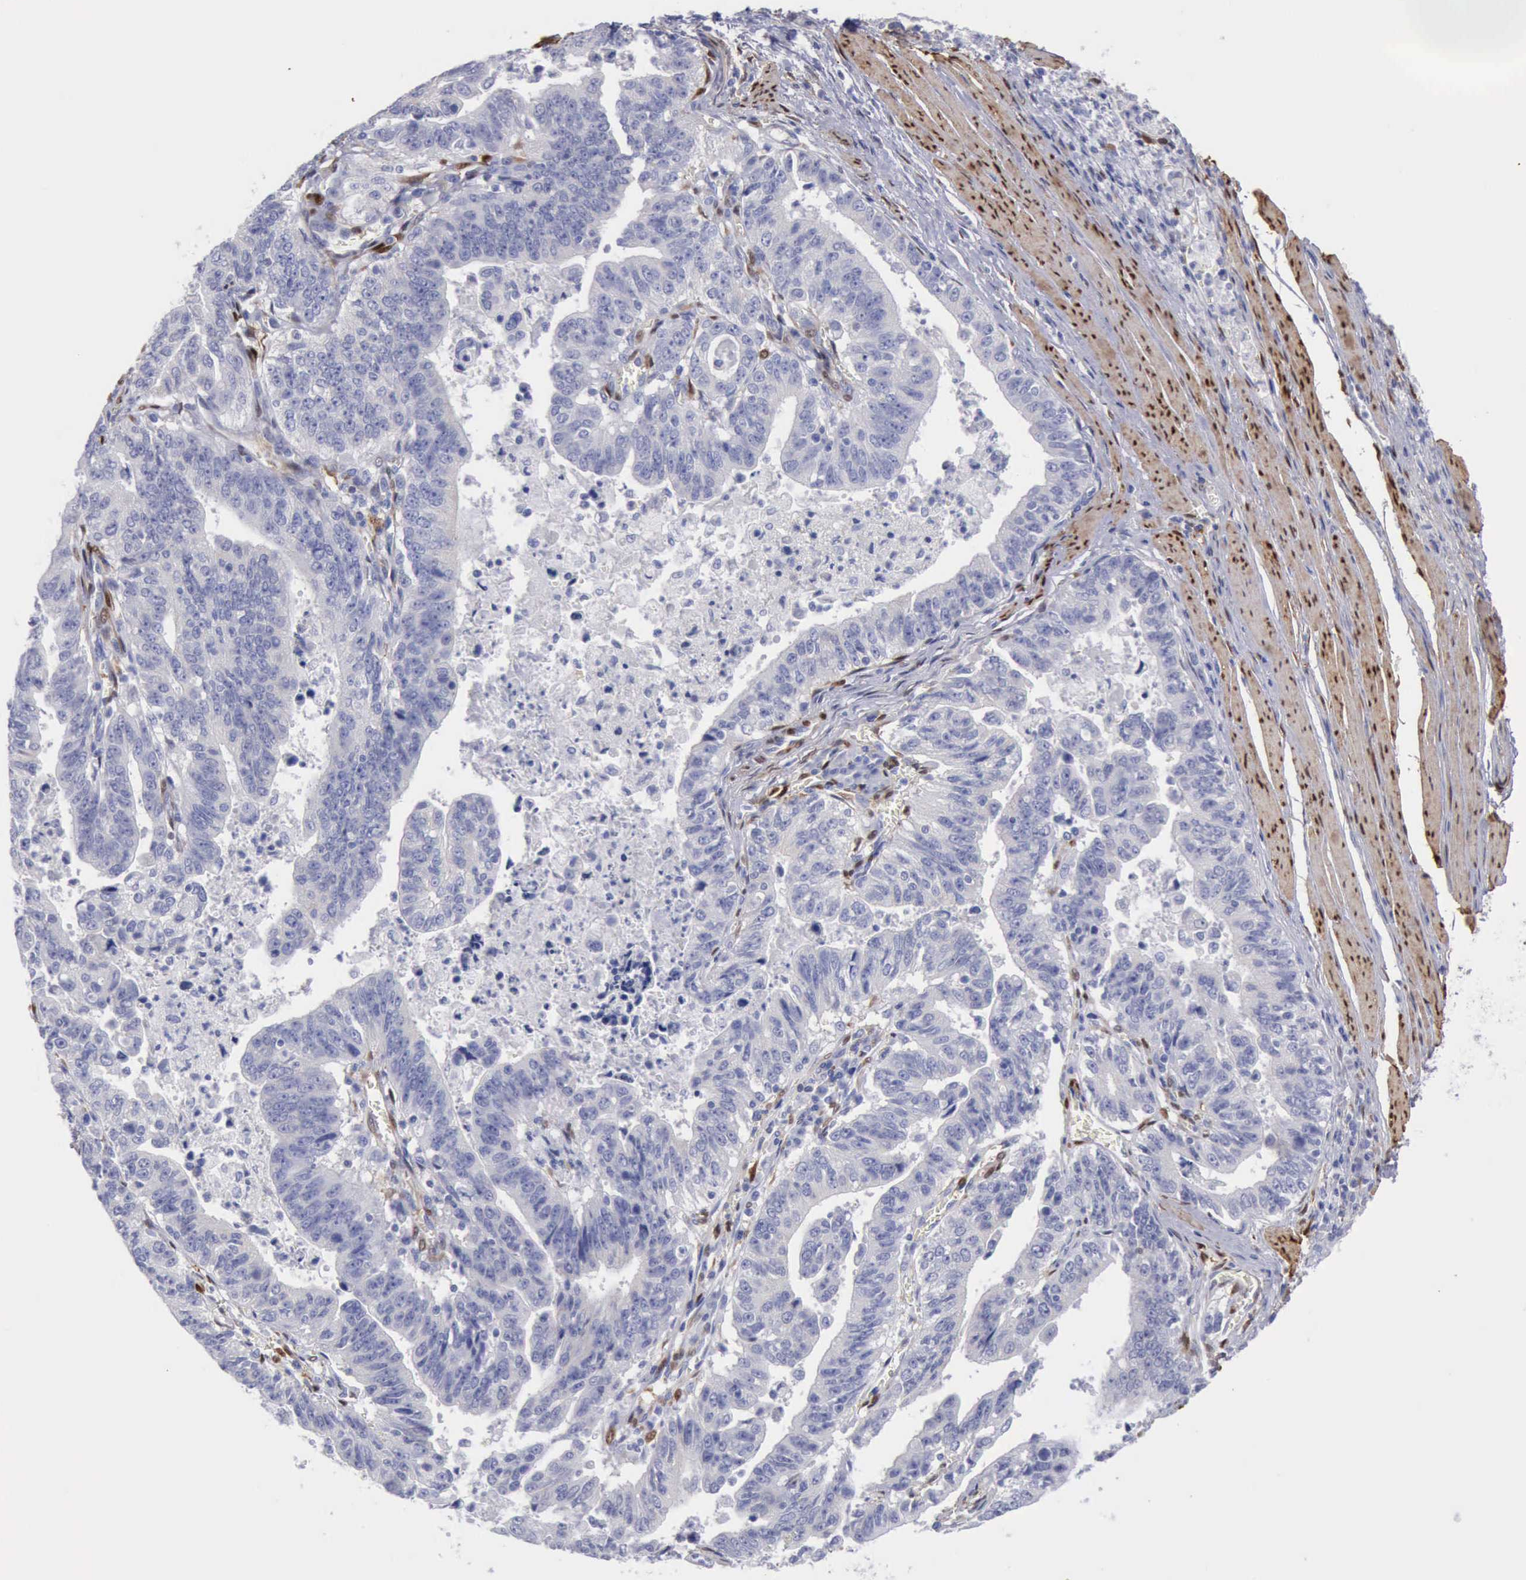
{"staining": {"intensity": "negative", "quantity": "none", "location": "none"}, "tissue": "stomach cancer", "cell_type": "Tumor cells", "image_type": "cancer", "snomed": [{"axis": "morphology", "description": "Adenocarcinoma, NOS"}, {"axis": "topography", "description": "Stomach, upper"}], "caption": "Protein analysis of stomach adenocarcinoma exhibits no significant expression in tumor cells.", "gene": "FHL1", "patient": {"sex": "female", "age": 50}}